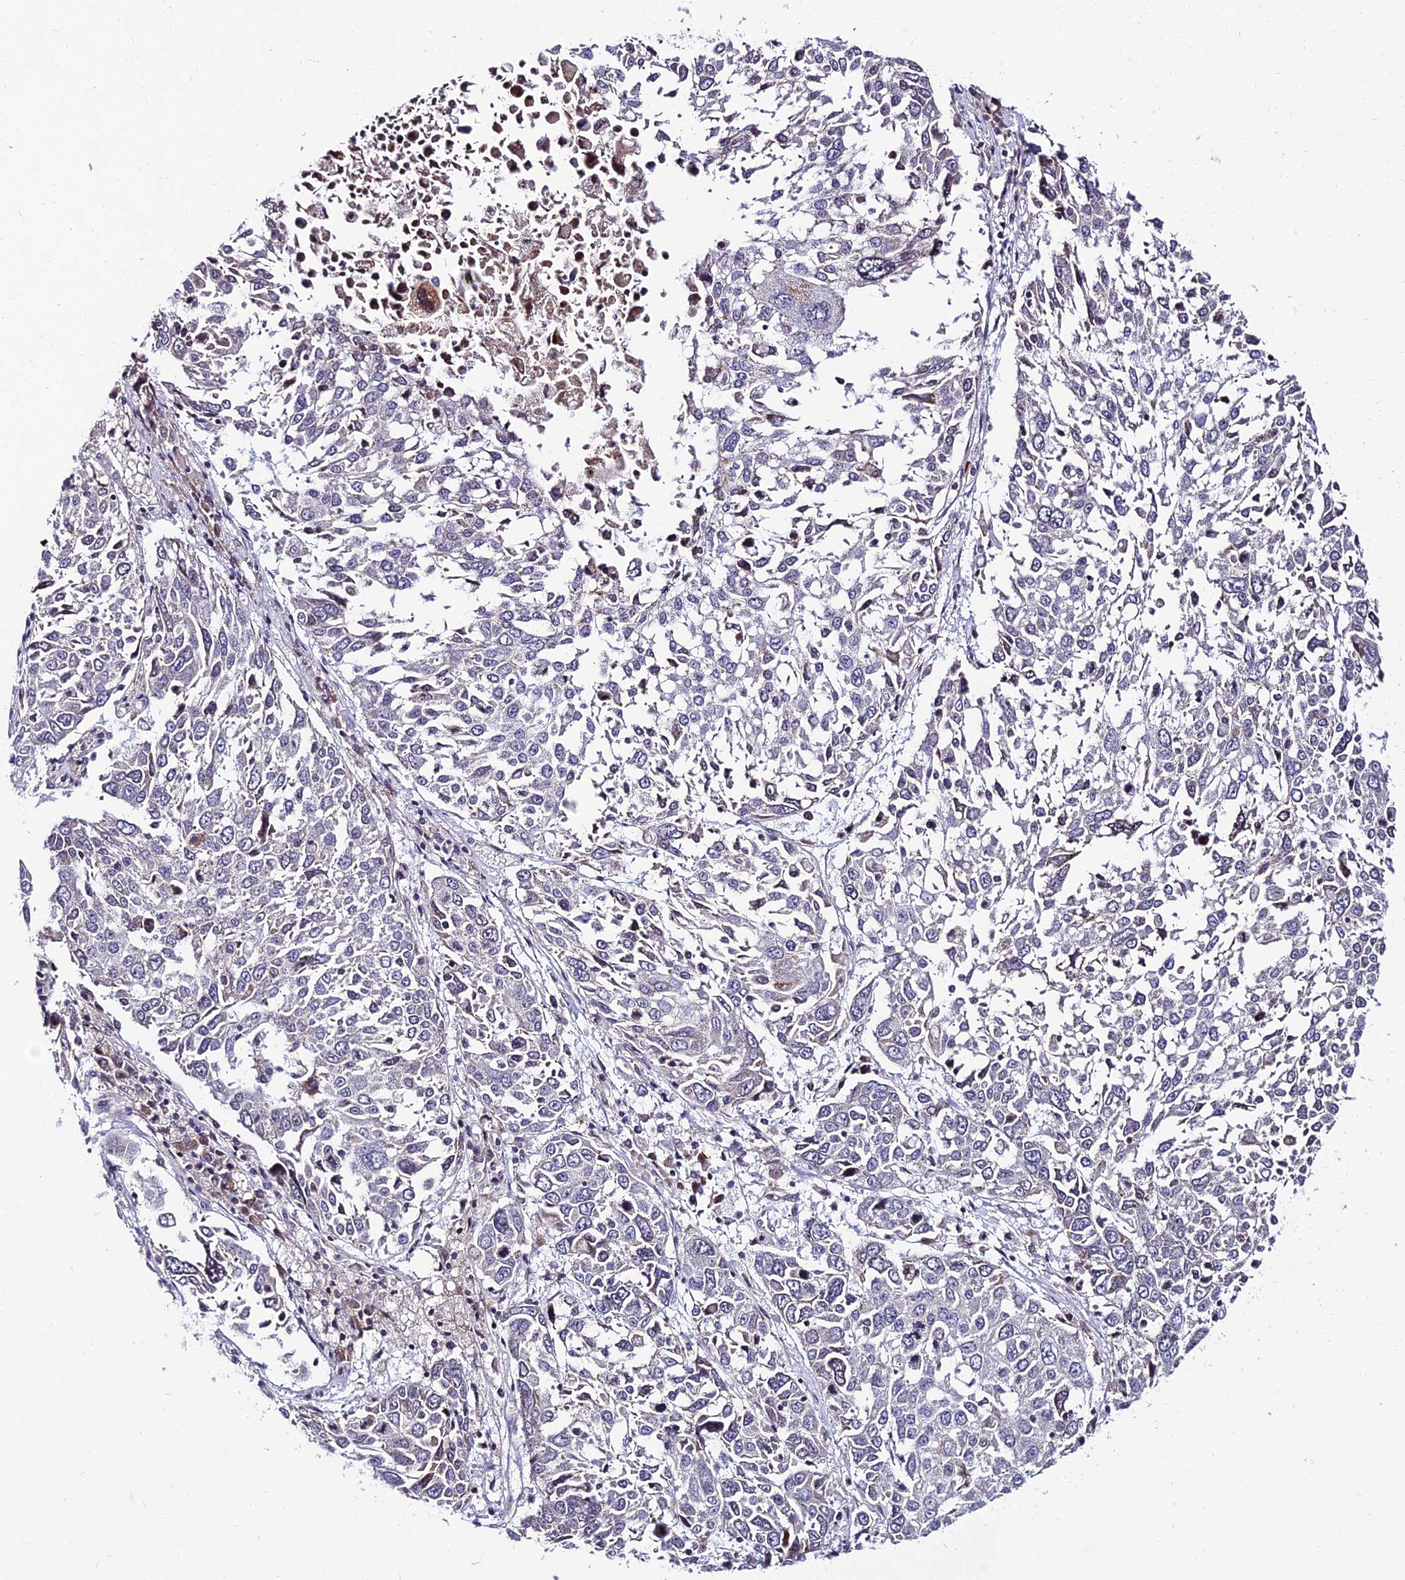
{"staining": {"intensity": "negative", "quantity": "none", "location": "none"}, "tissue": "lung cancer", "cell_type": "Tumor cells", "image_type": "cancer", "snomed": [{"axis": "morphology", "description": "Squamous cell carcinoma, NOS"}, {"axis": "topography", "description": "Lung"}], "caption": "High magnification brightfield microscopy of lung cancer stained with DAB (3,3'-diaminobenzidine) (brown) and counterstained with hematoxylin (blue): tumor cells show no significant positivity. The staining is performed using DAB brown chromogen with nuclei counter-stained in using hematoxylin.", "gene": "CDNF", "patient": {"sex": "male", "age": 65}}